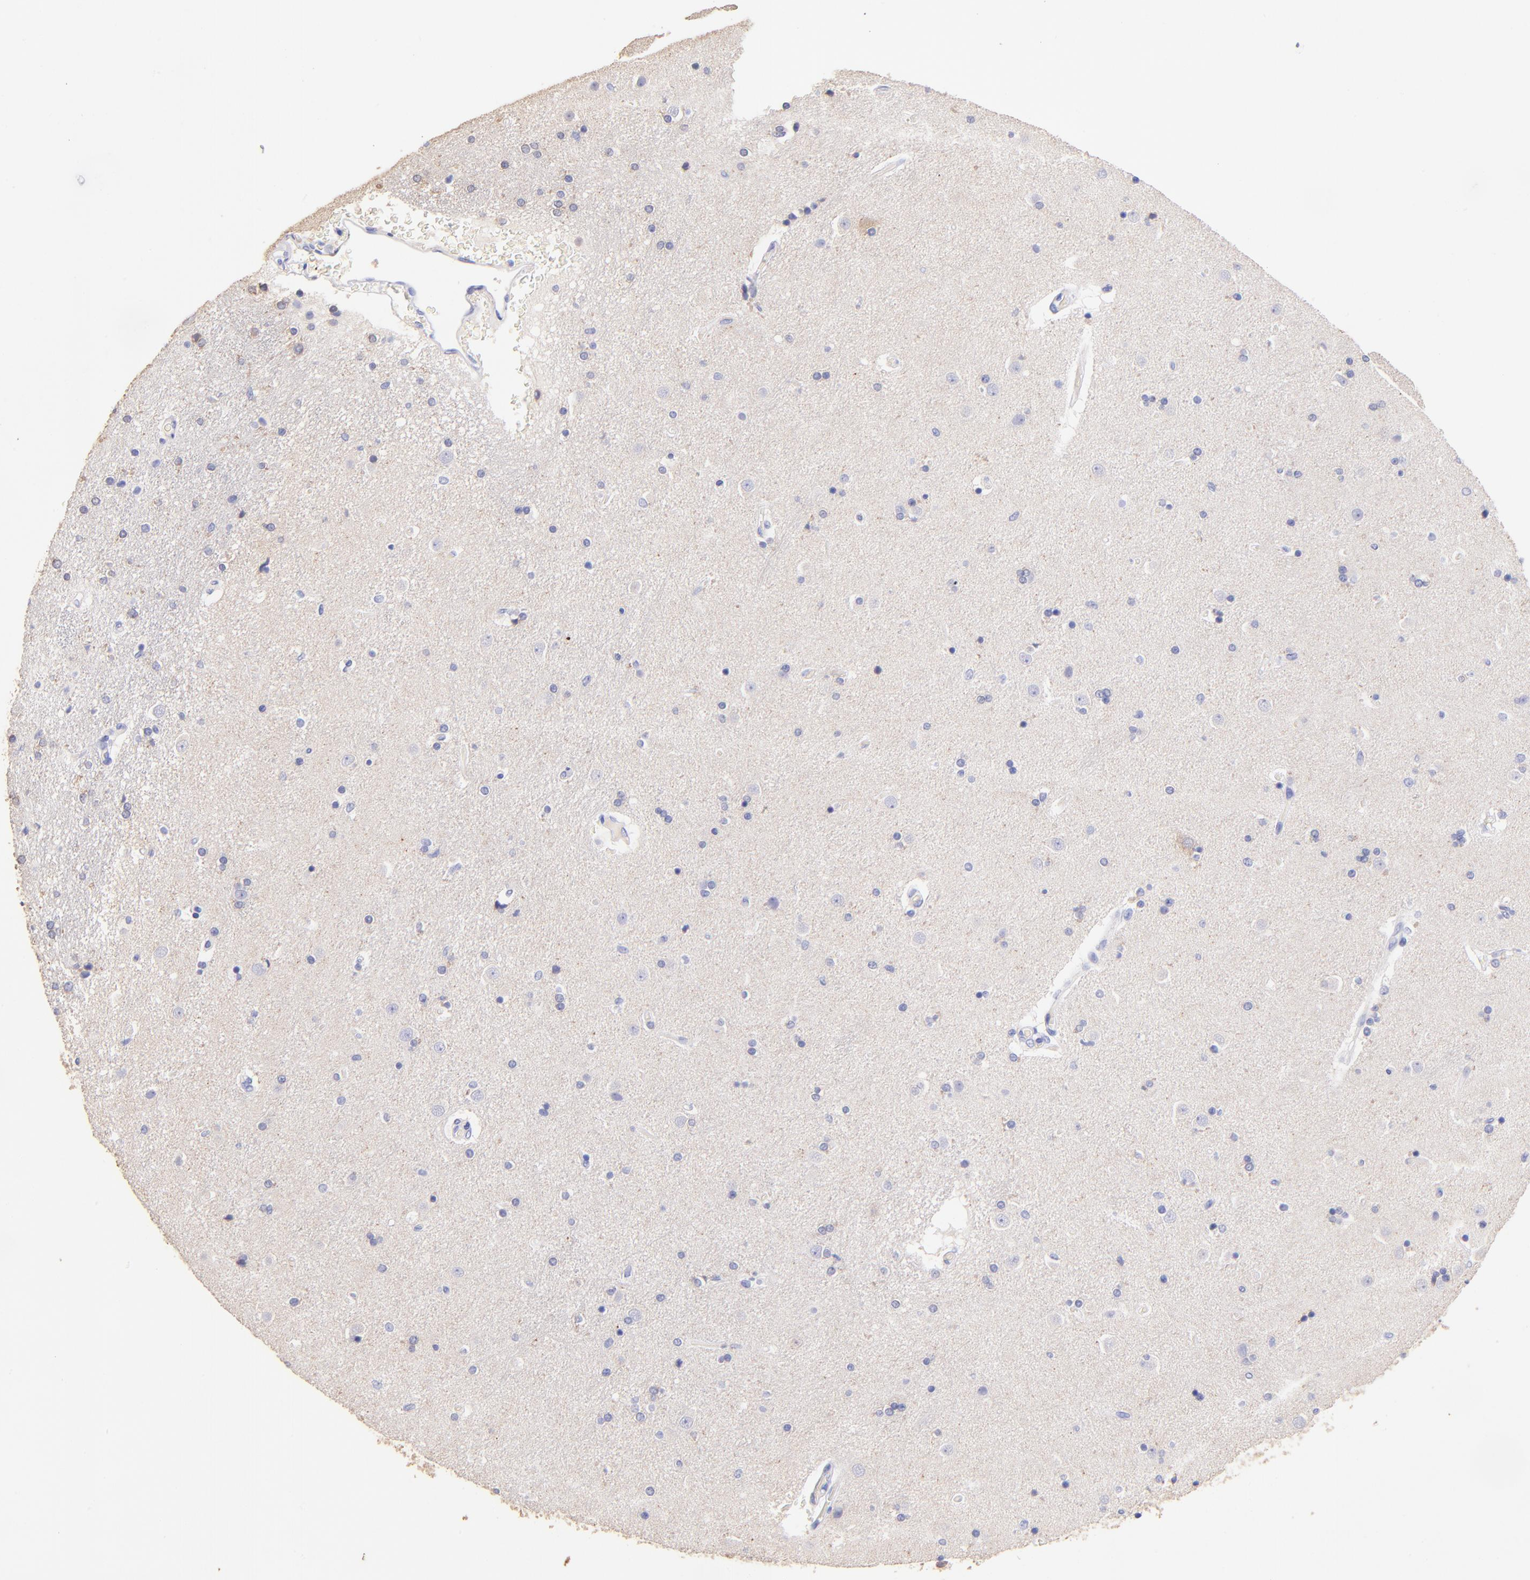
{"staining": {"intensity": "negative", "quantity": "none", "location": "none"}, "tissue": "caudate", "cell_type": "Glial cells", "image_type": "normal", "snomed": [{"axis": "morphology", "description": "Normal tissue, NOS"}, {"axis": "topography", "description": "Lateral ventricle wall"}], "caption": "The photomicrograph exhibits no significant expression in glial cells of caudate.", "gene": "RAB3B", "patient": {"sex": "female", "age": 54}}